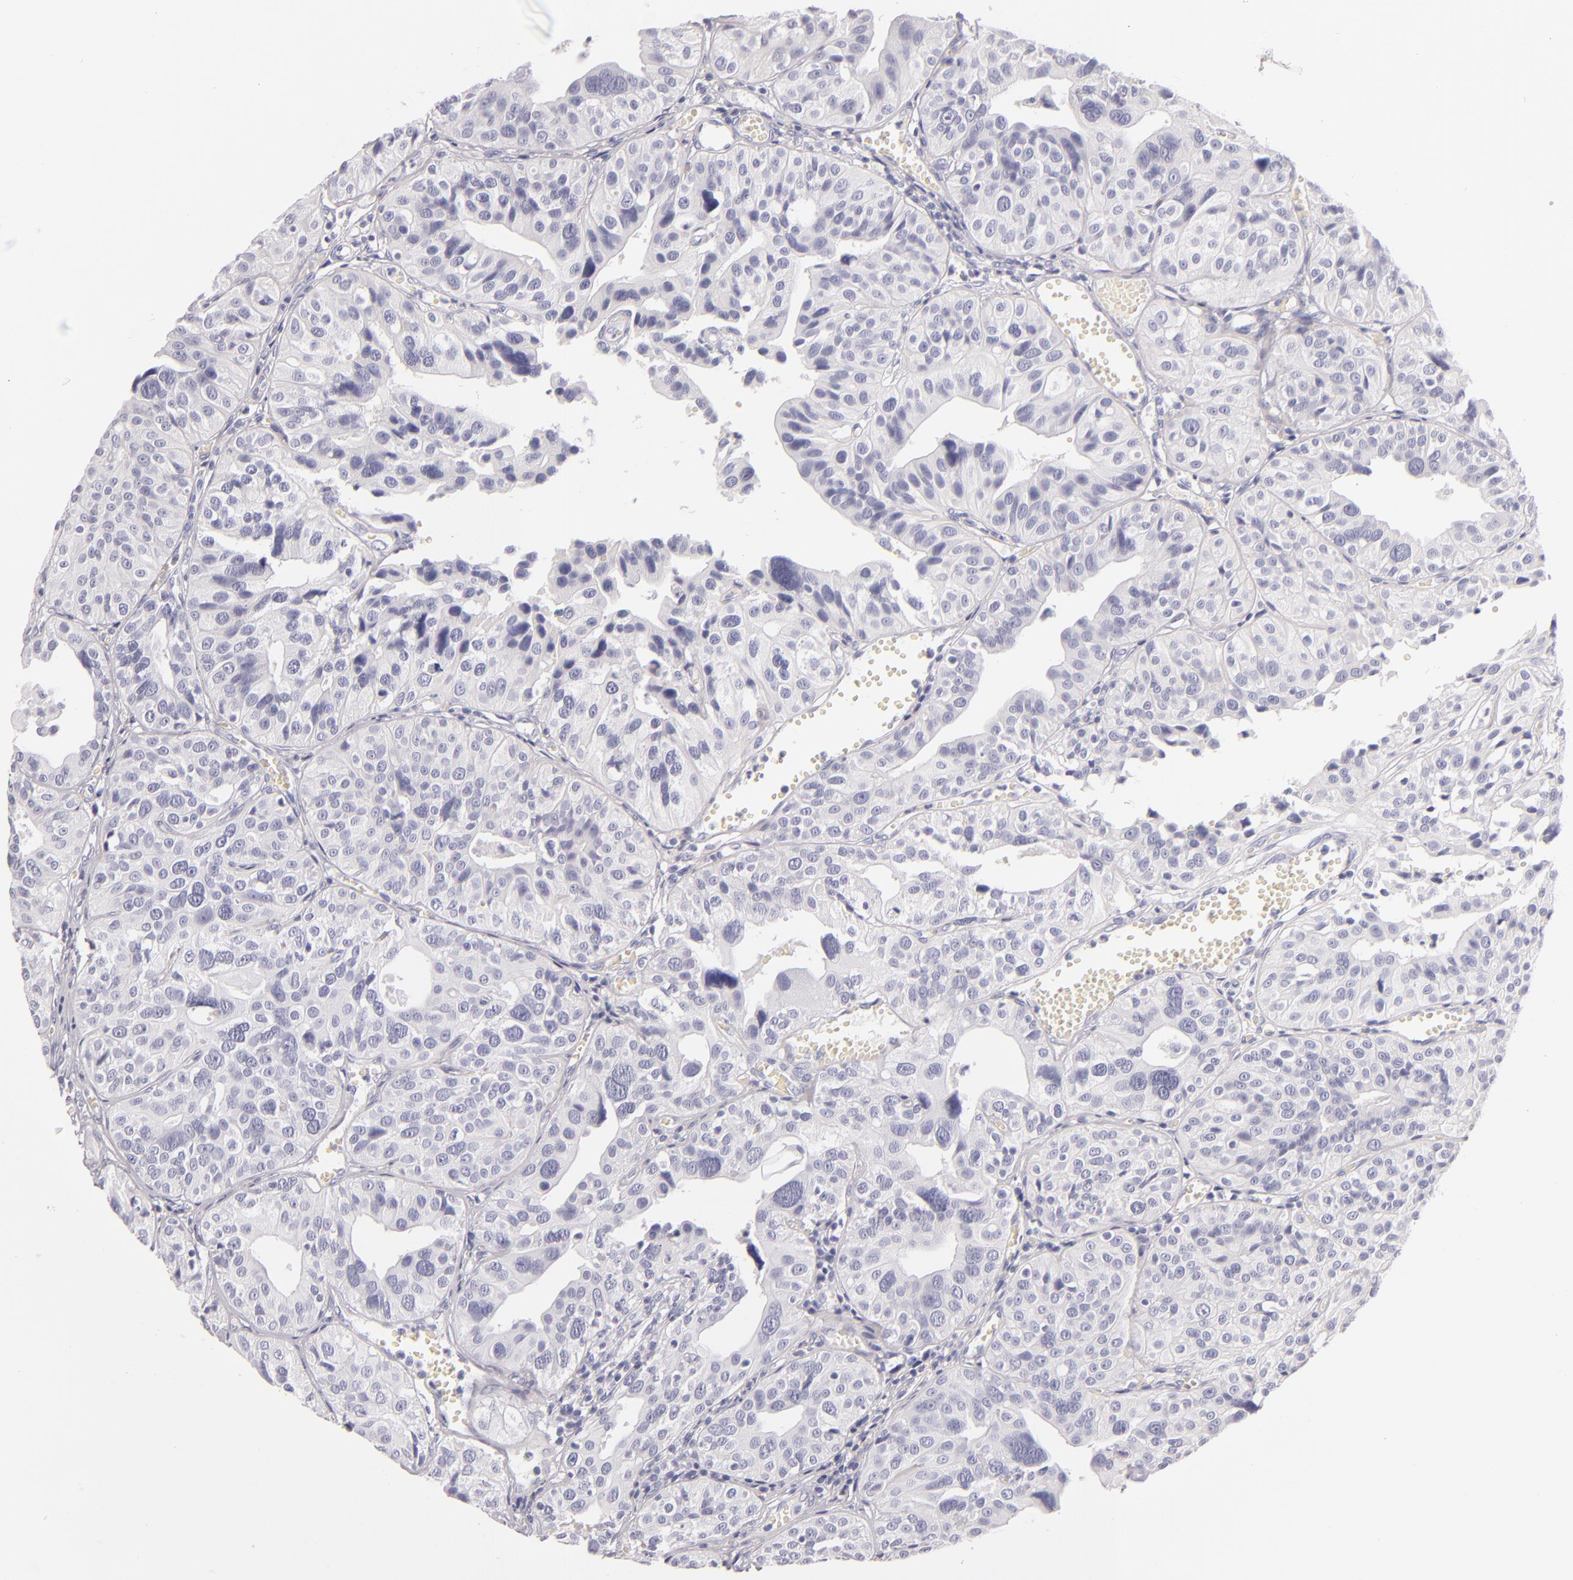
{"staining": {"intensity": "negative", "quantity": "none", "location": "none"}, "tissue": "urothelial cancer", "cell_type": "Tumor cells", "image_type": "cancer", "snomed": [{"axis": "morphology", "description": "Urothelial carcinoma, High grade"}, {"axis": "topography", "description": "Urinary bladder"}], "caption": "High power microscopy image of an IHC image of urothelial cancer, revealing no significant staining in tumor cells.", "gene": "FABP1", "patient": {"sex": "male", "age": 56}}